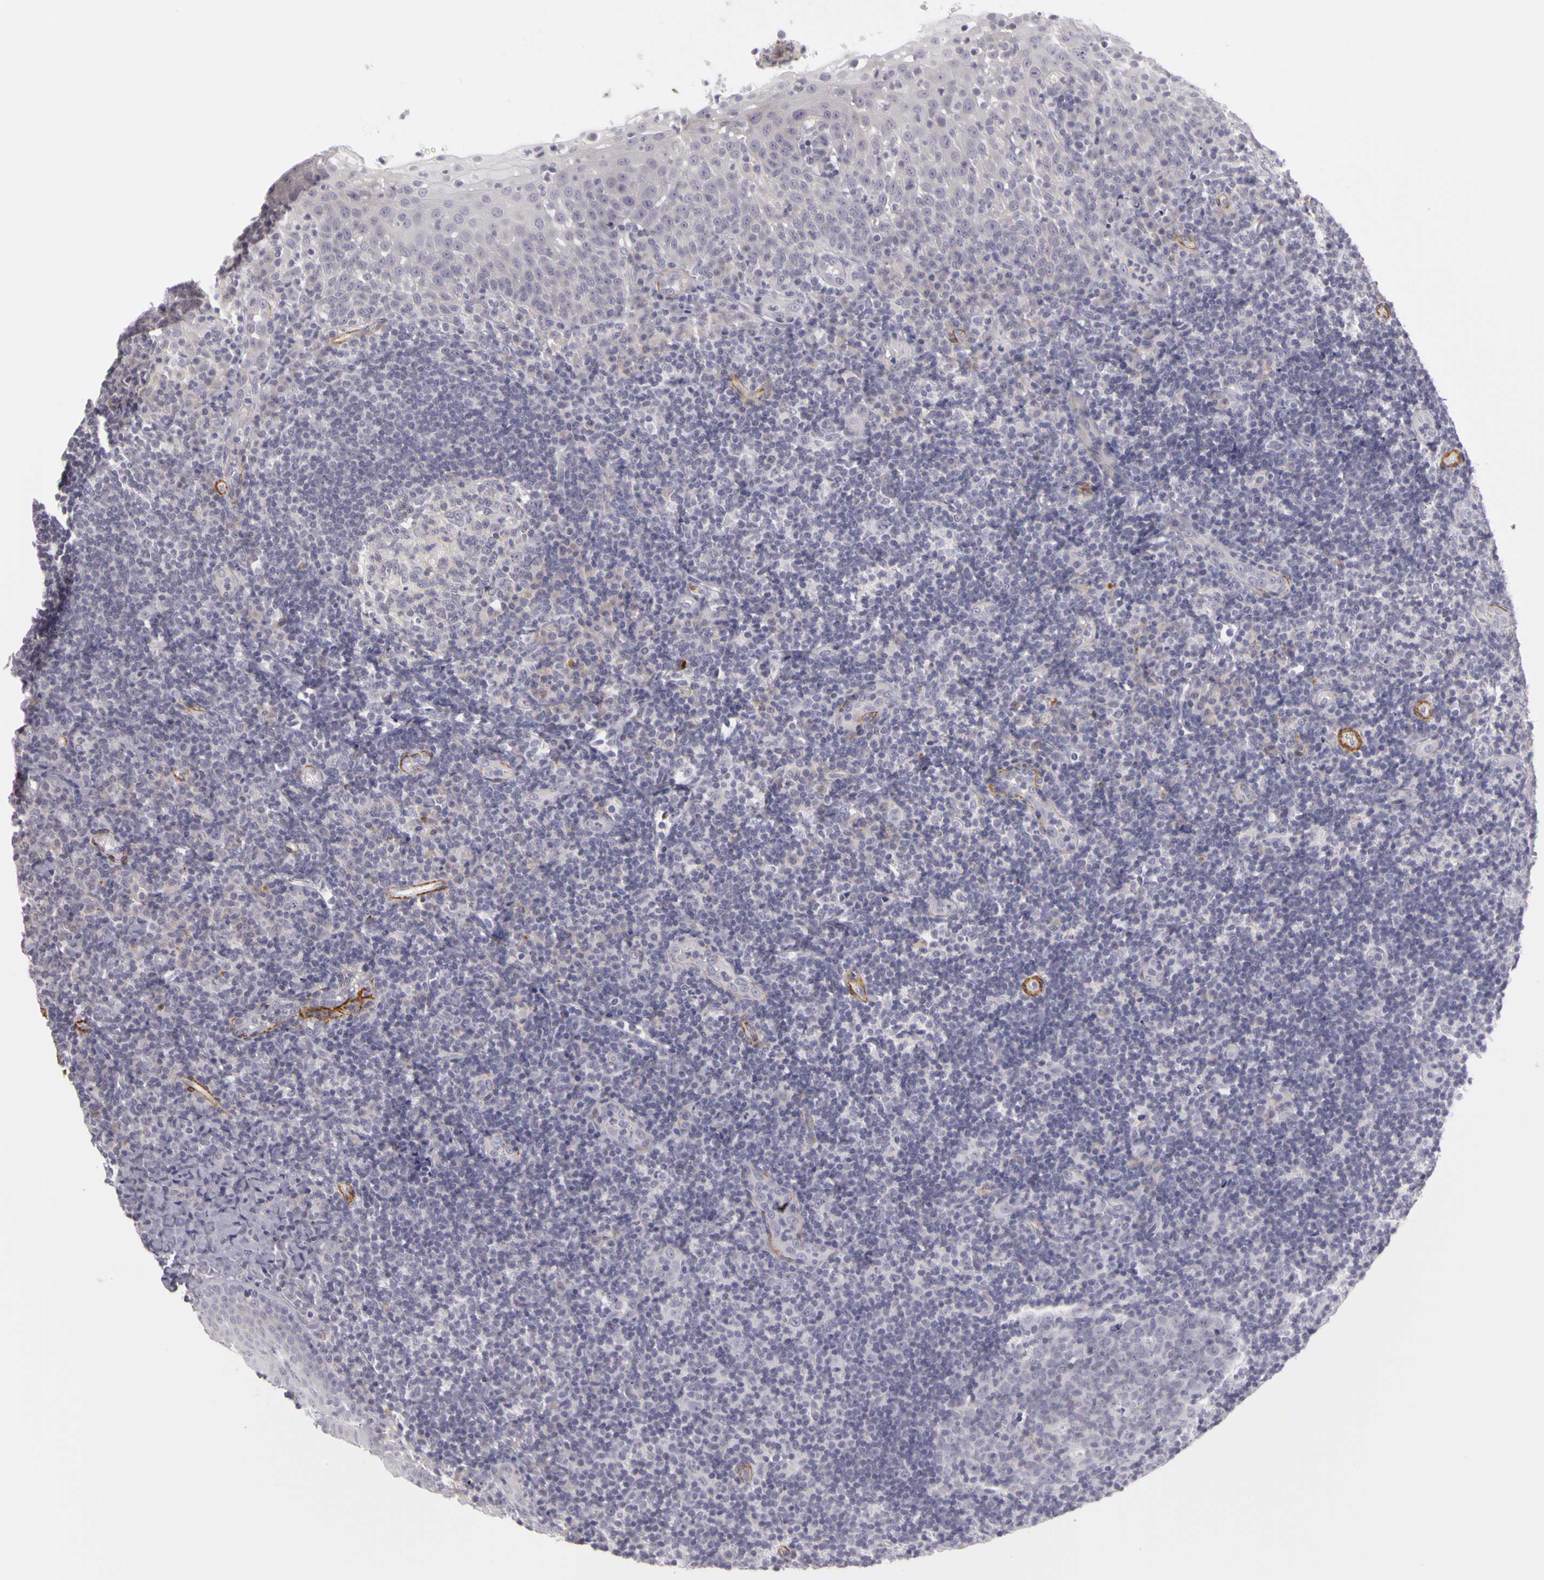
{"staining": {"intensity": "weak", "quantity": "<25%", "location": "cytoplasmic/membranous"}, "tissue": "tonsil", "cell_type": "Germinal center cells", "image_type": "normal", "snomed": [{"axis": "morphology", "description": "Normal tissue, NOS"}, {"axis": "topography", "description": "Tonsil"}], "caption": "Immunohistochemistry of normal human tonsil demonstrates no staining in germinal center cells. (Immunohistochemistry (ihc), brightfield microscopy, high magnification).", "gene": "CNTN2", "patient": {"sex": "female", "age": 40}}